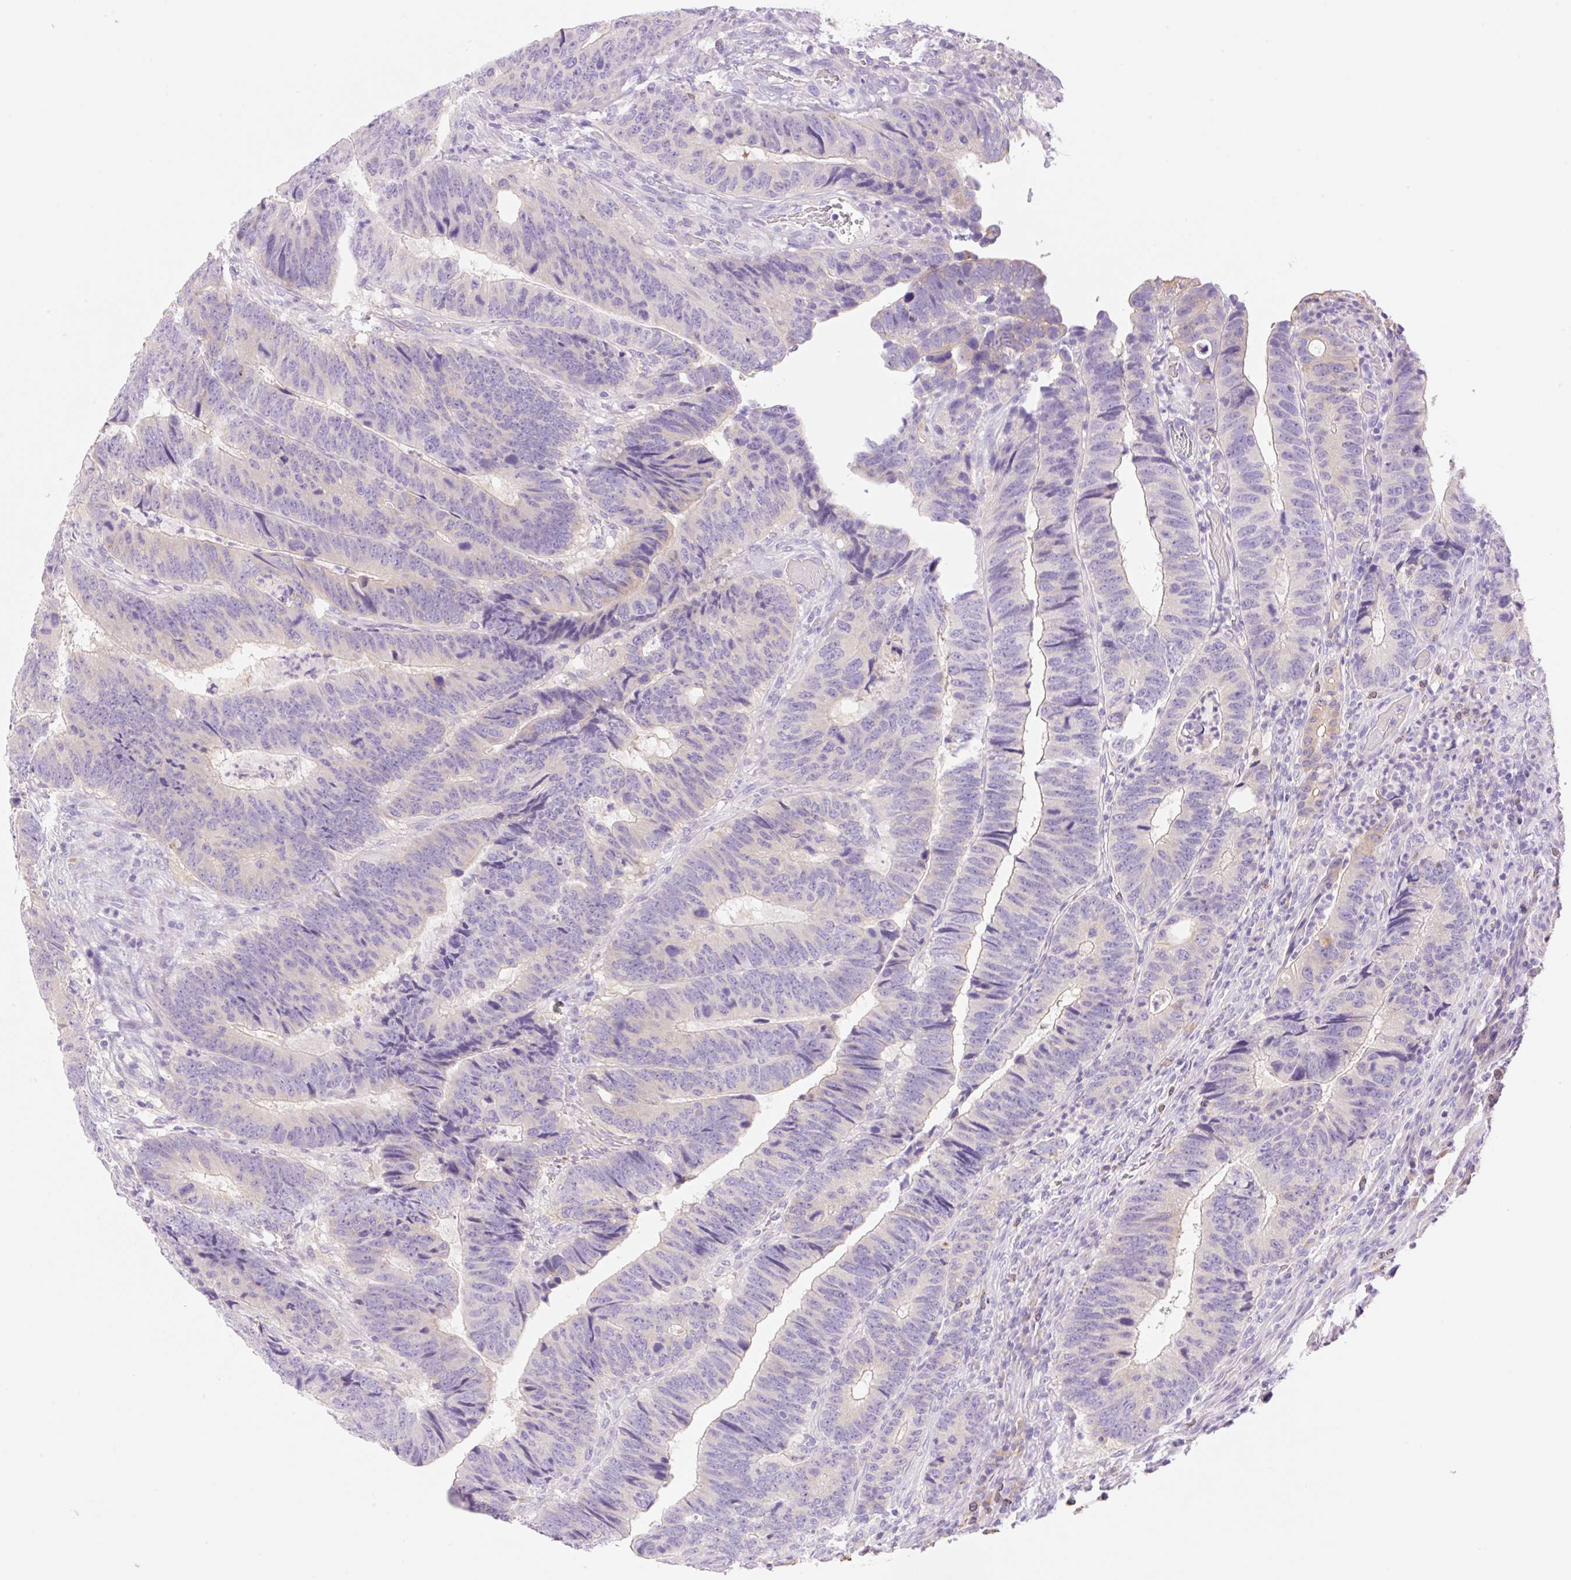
{"staining": {"intensity": "negative", "quantity": "none", "location": "none"}, "tissue": "colorectal cancer", "cell_type": "Tumor cells", "image_type": "cancer", "snomed": [{"axis": "morphology", "description": "Adenocarcinoma, NOS"}, {"axis": "topography", "description": "Colon"}], "caption": "The micrograph reveals no significant staining in tumor cells of colorectal cancer. (DAB immunohistochemistry (IHC) with hematoxylin counter stain).", "gene": "DENND5A", "patient": {"sex": "male", "age": 62}}